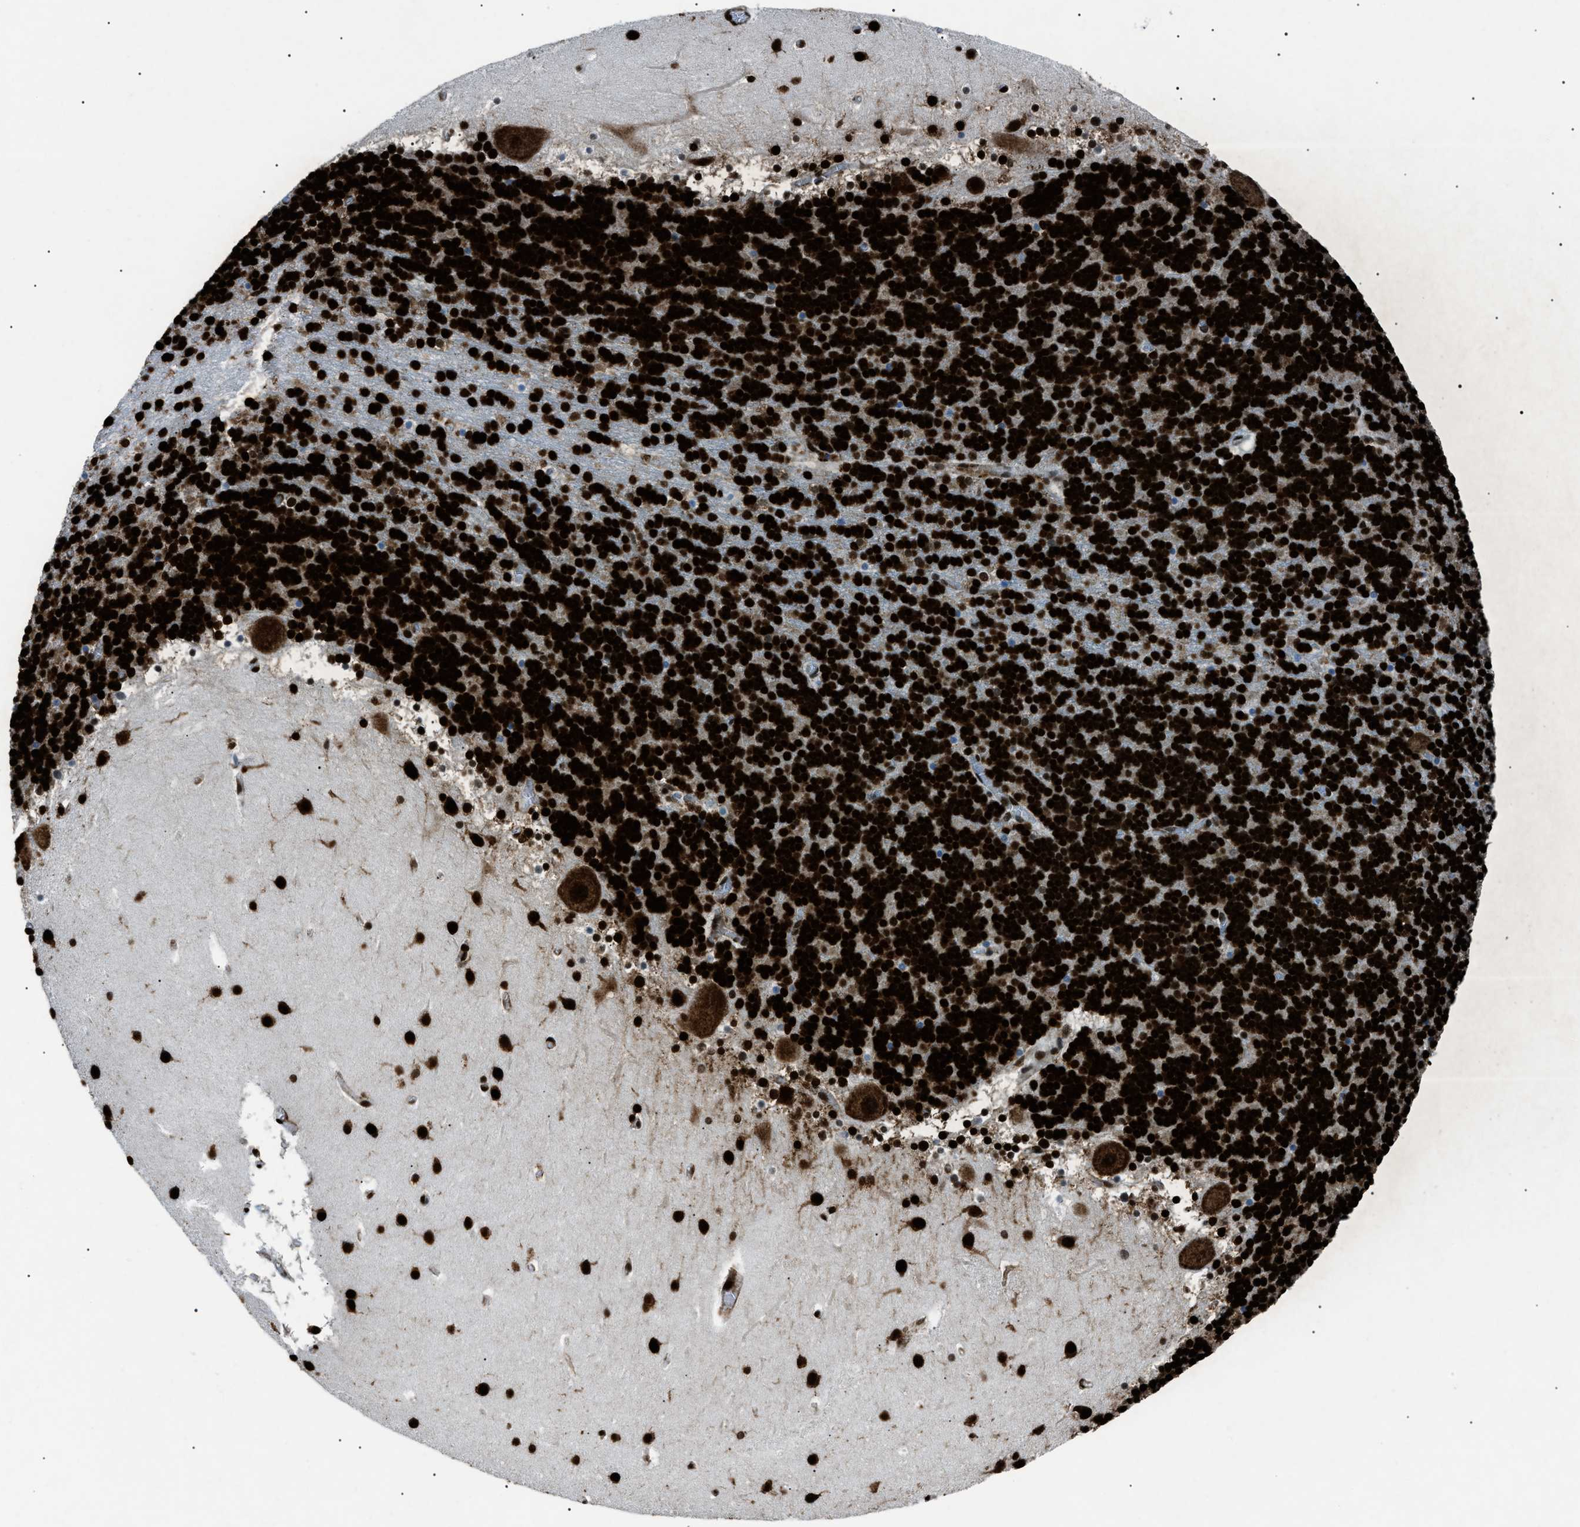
{"staining": {"intensity": "strong", "quantity": ">75%", "location": "nuclear"}, "tissue": "cerebellum", "cell_type": "Cells in granular layer", "image_type": "normal", "snomed": [{"axis": "morphology", "description": "Normal tissue, NOS"}, {"axis": "topography", "description": "Cerebellum"}], "caption": "IHC photomicrograph of unremarkable cerebellum: cerebellum stained using immunohistochemistry exhibits high levels of strong protein expression localized specifically in the nuclear of cells in granular layer, appearing as a nuclear brown color.", "gene": "HNRNPK", "patient": {"sex": "male", "age": 45}}